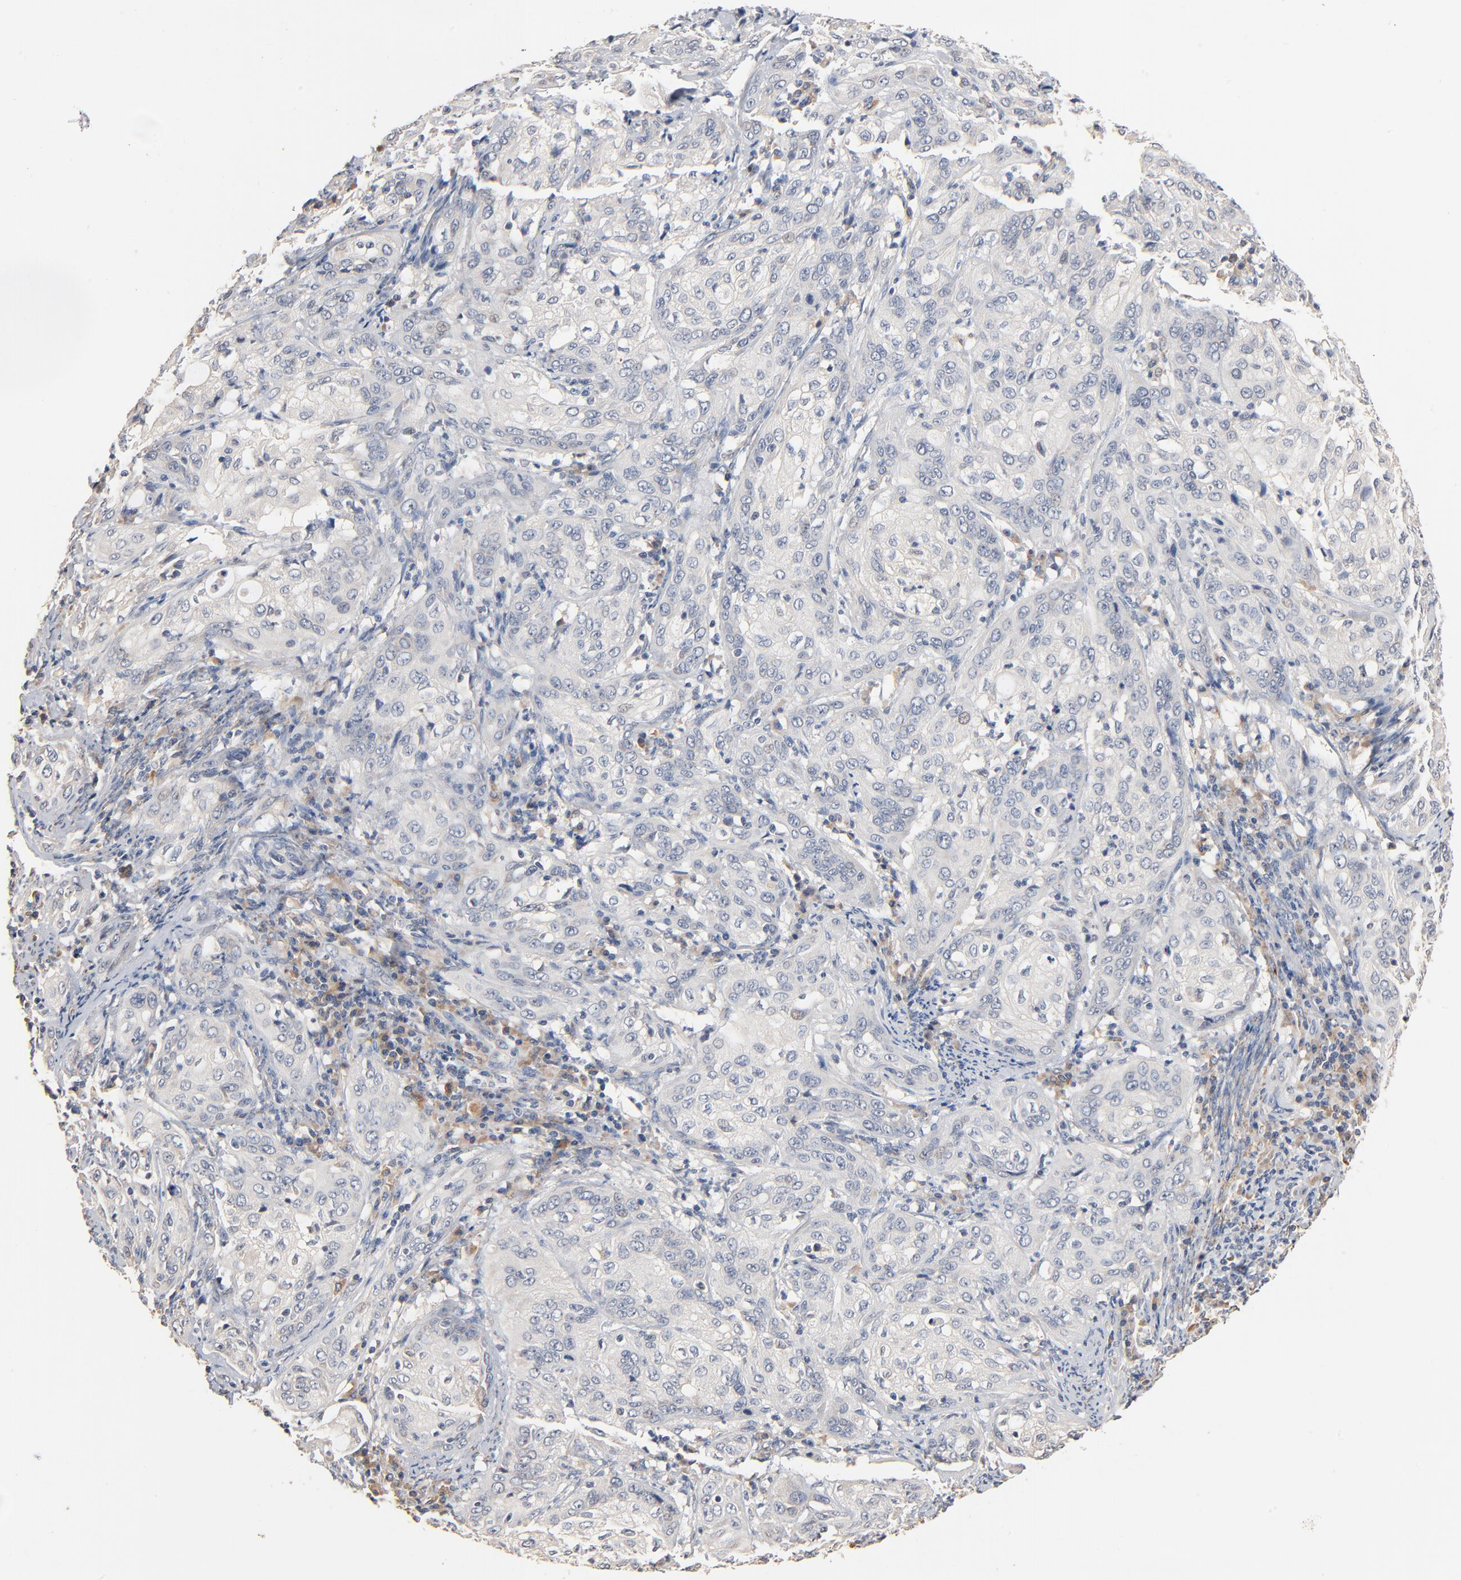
{"staining": {"intensity": "weak", "quantity": "25%-75%", "location": "cytoplasmic/membranous"}, "tissue": "cervical cancer", "cell_type": "Tumor cells", "image_type": "cancer", "snomed": [{"axis": "morphology", "description": "Squamous cell carcinoma, NOS"}, {"axis": "topography", "description": "Cervix"}], "caption": "Cervical squamous cell carcinoma stained with immunohistochemistry displays weak cytoplasmic/membranous positivity in about 25%-75% of tumor cells. The protein of interest is stained brown, and the nuclei are stained in blue (DAB IHC with brightfield microscopy, high magnification).", "gene": "ZDHHC8", "patient": {"sex": "female", "age": 41}}